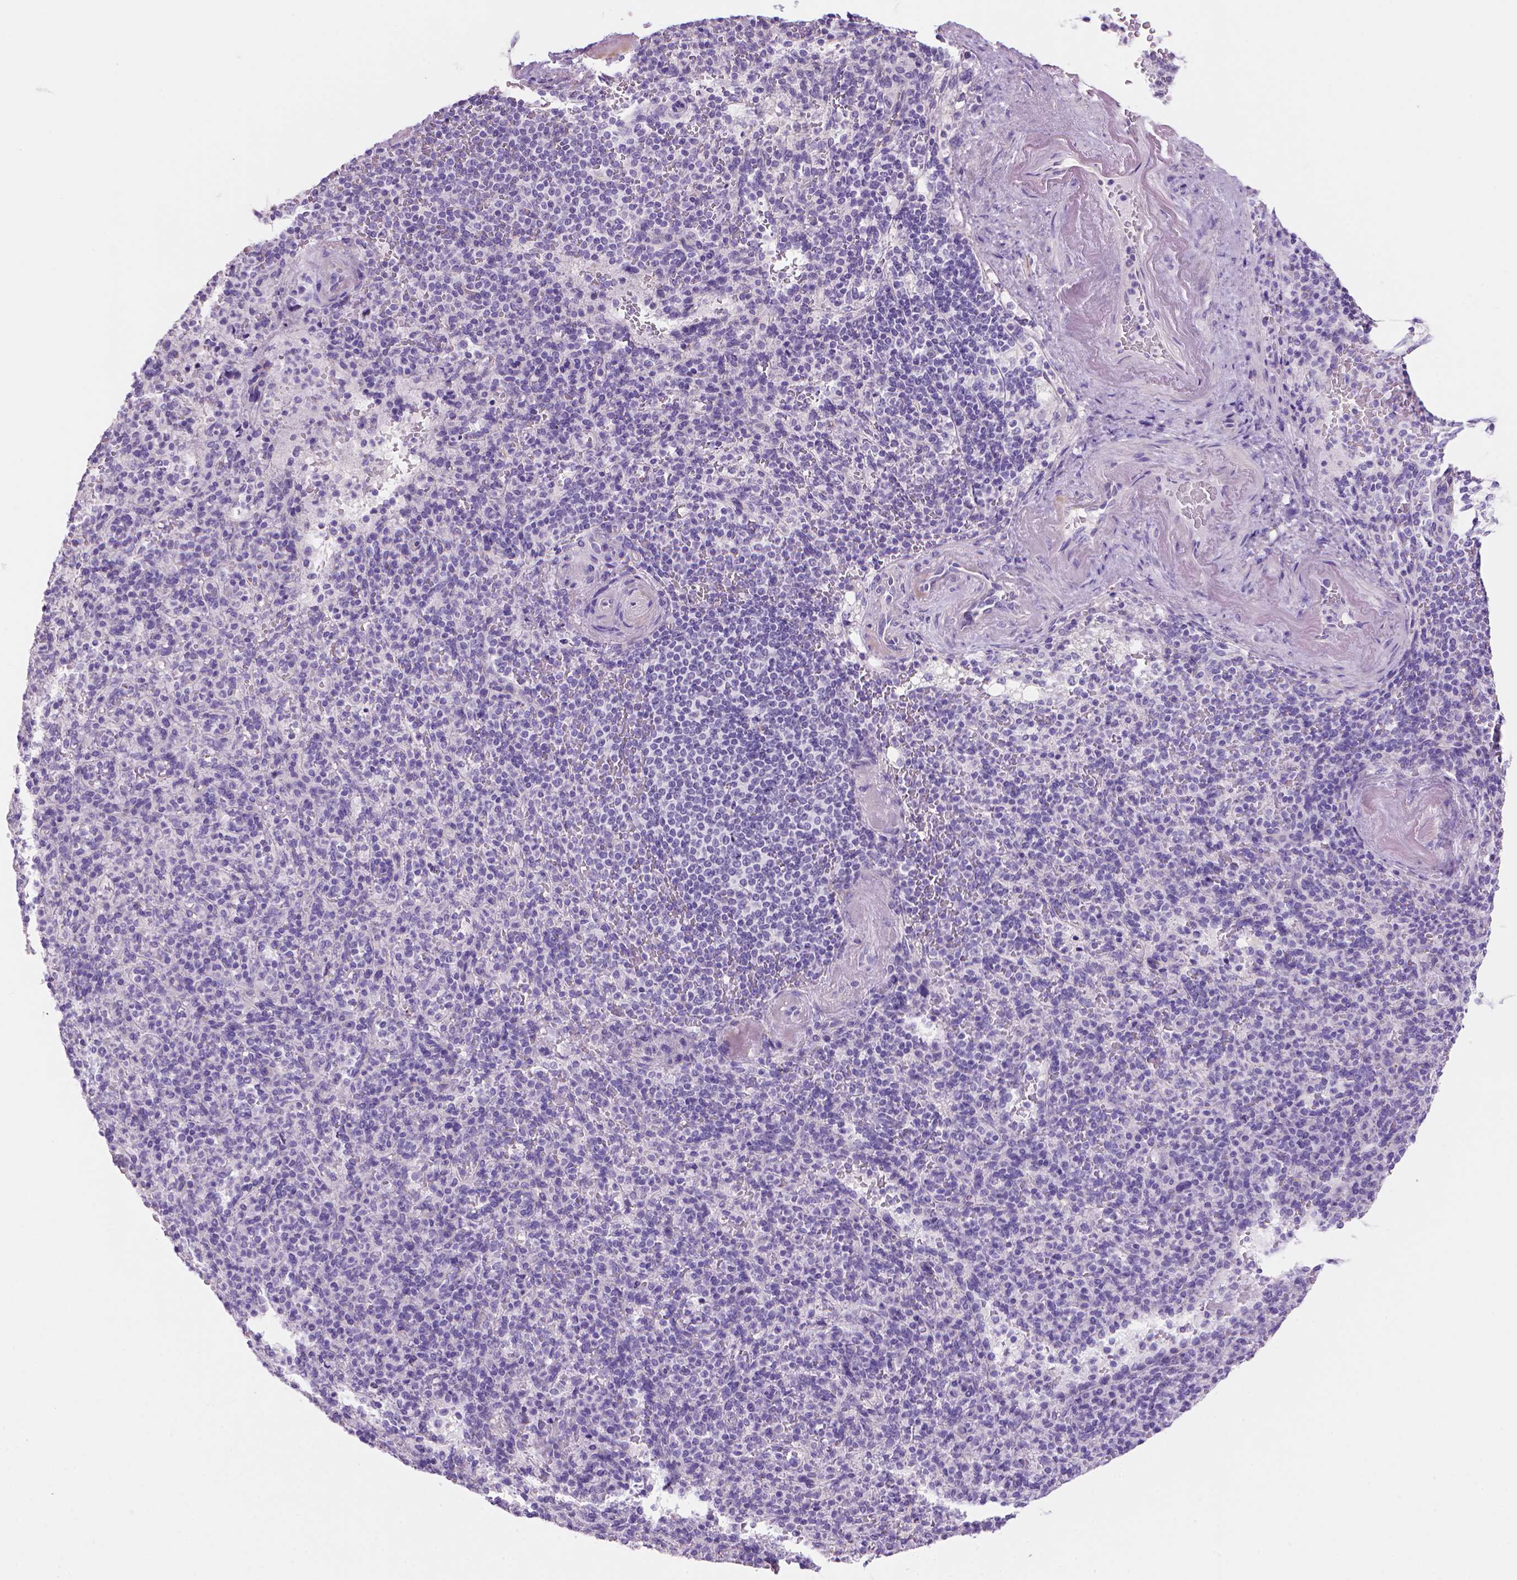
{"staining": {"intensity": "negative", "quantity": "none", "location": "none"}, "tissue": "spleen", "cell_type": "Cells in red pulp", "image_type": "normal", "snomed": [{"axis": "morphology", "description": "Normal tissue, NOS"}, {"axis": "topography", "description": "Spleen"}], "caption": "Cells in red pulp show no significant protein expression in benign spleen. (Stains: DAB IHC with hematoxylin counter stain, Microscopy: brightfield microscopy at high magnification).", "gene": "ARHGEF33", "patient": {"sex": "female", "age": 74}}